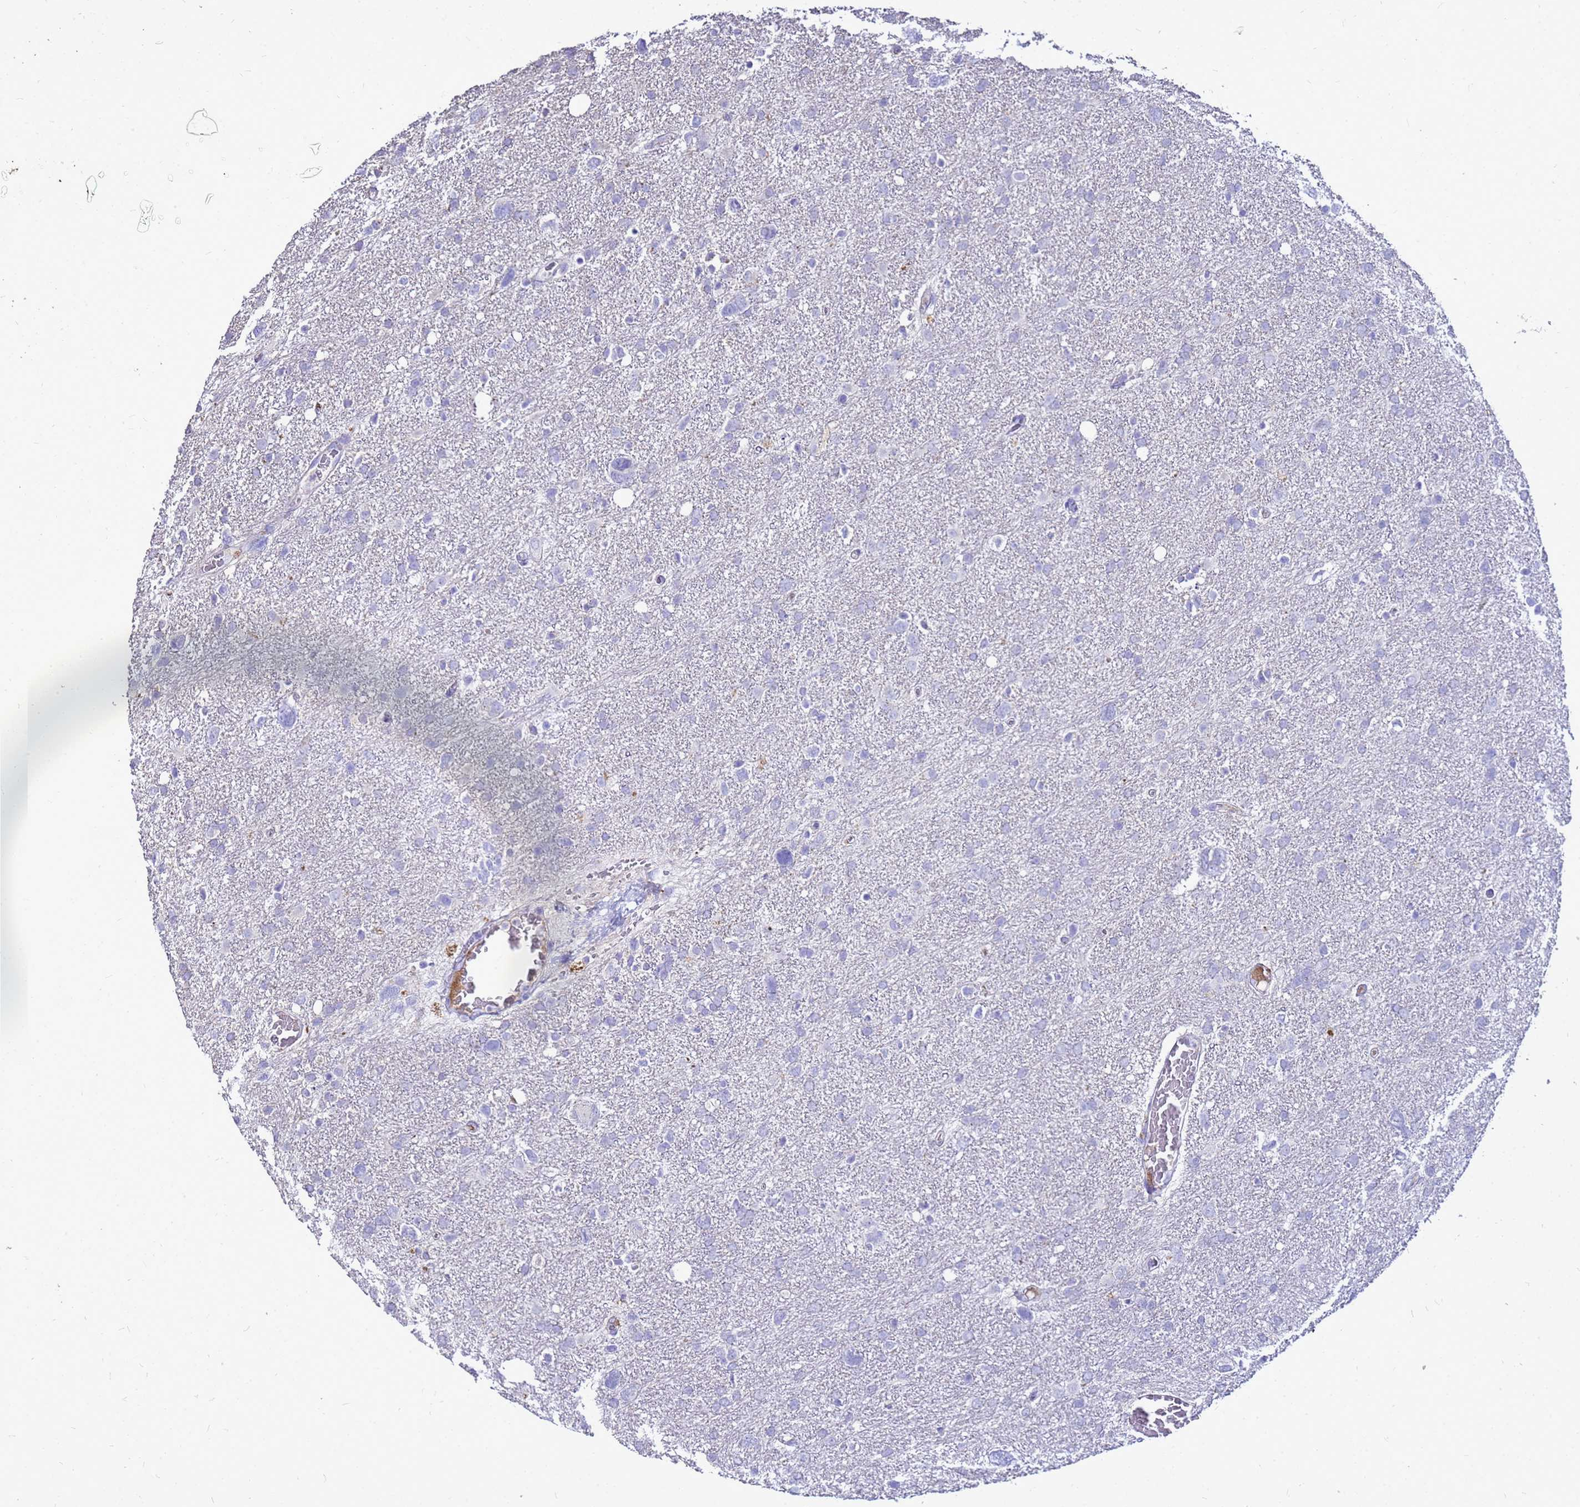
{"staining": {"intensity": "negative", "quantity": "none", "location": "none"}, "tissue": "glioma", "cell_type": "Tumor cells", "image_type": "cancer", "snomed": [{"axis": "morphology", "description": "Glioma, malignant, High grade"}, {"axis": "topography", "description": "Brain"}], "caption": "Immunohistochemical staining of high-grade glioma (malignant) displays no significant expression in tumor cells.", "gene": "S100A2", "patient": {"sex": "male", "age": 61}}